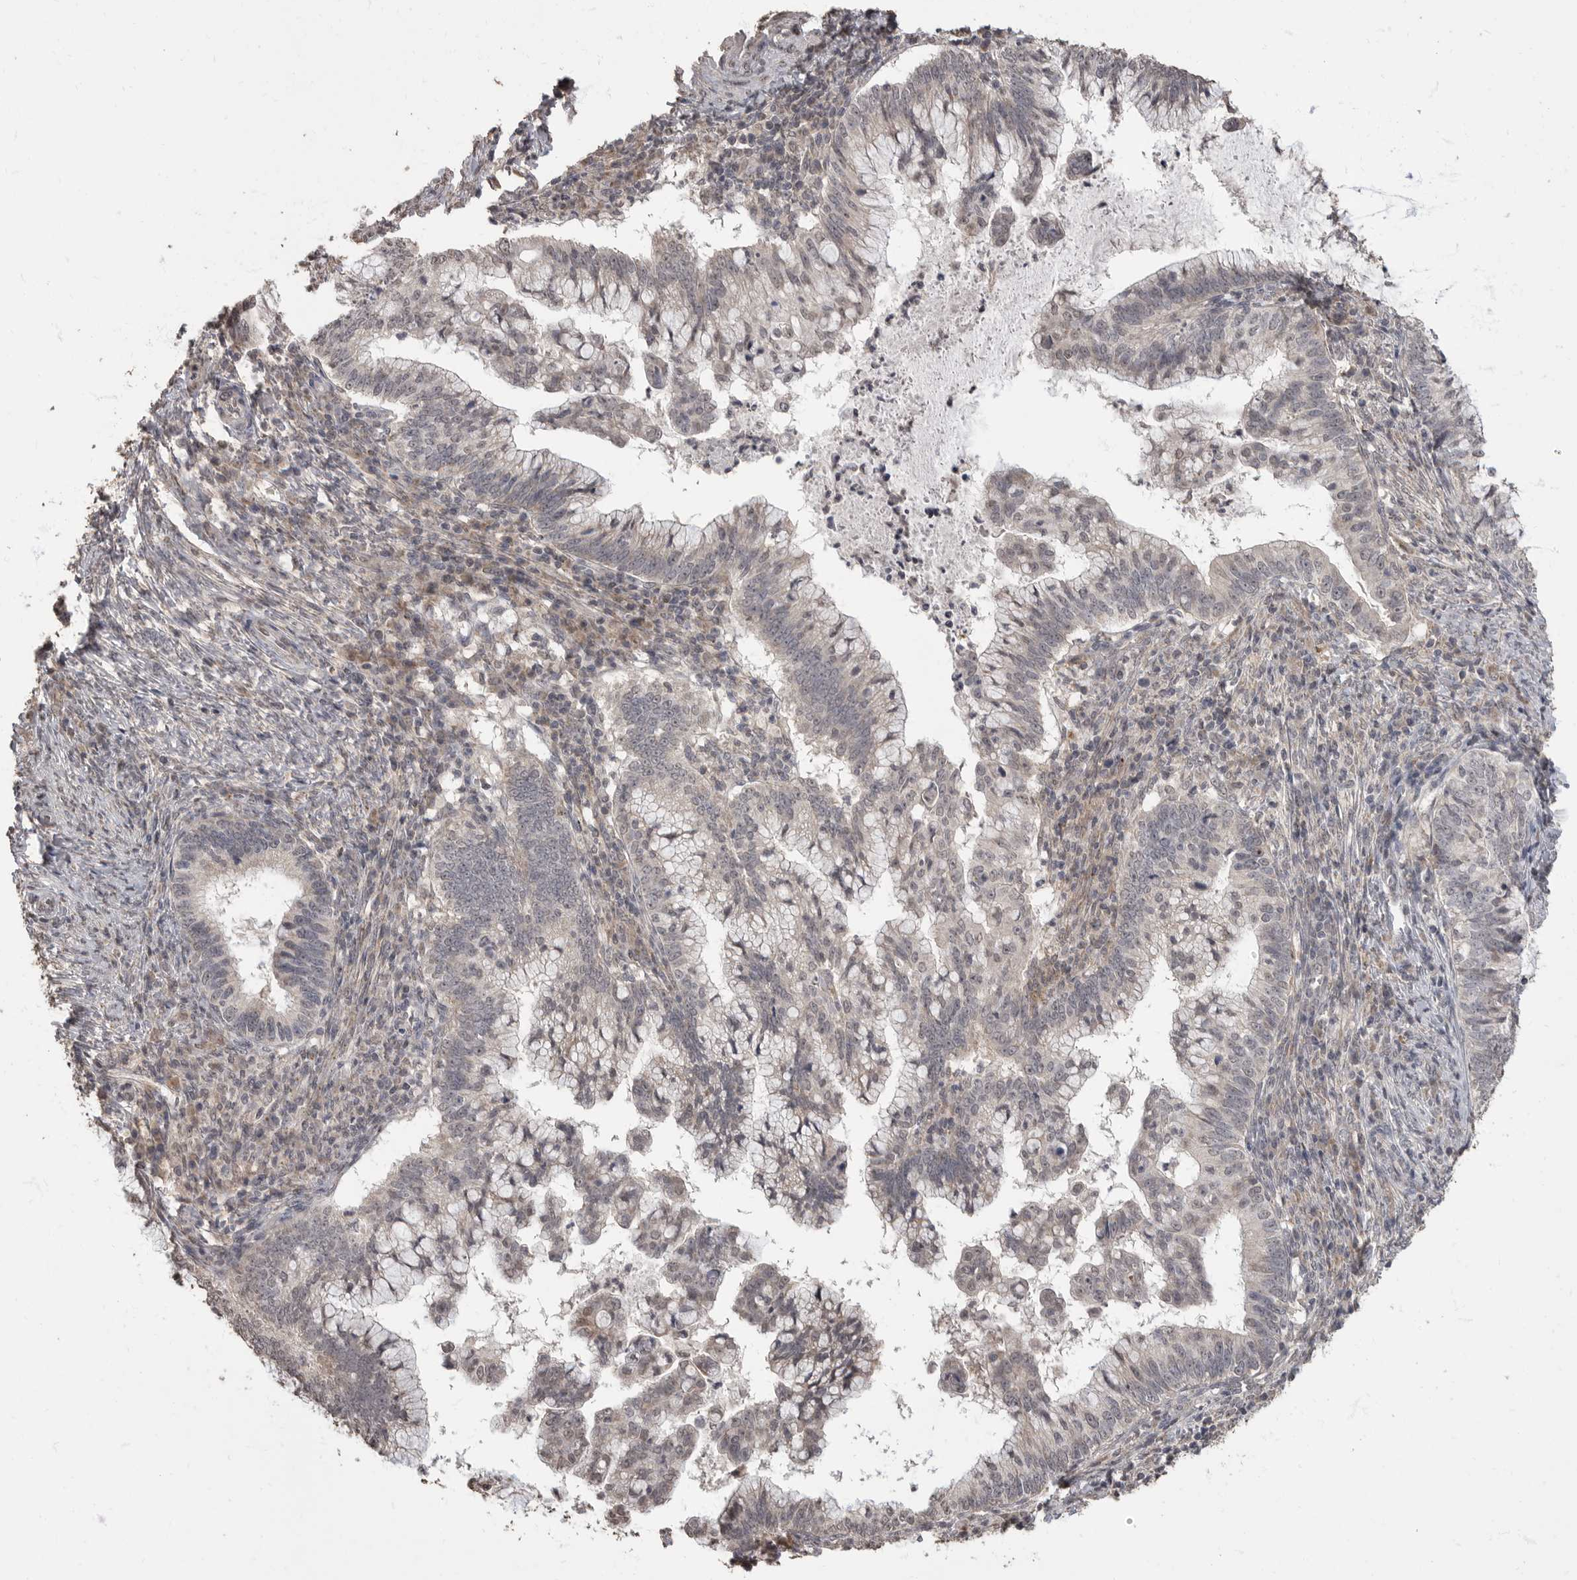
{"staining": {"intensity": "negative", "quantity": "none", "location": "none"}, "tissue": "cervical cancer", "cell_type": "Tumor cells", "image_type": "cancer", "snomed": [{"axis": "morphology", "description": "Adenocarcinoma, NOS"}, {"axis": "topography", "description": "Cervix"}], "caption": "Immunohistochemistry image of adenocarcinoma (cervical) stained for a protein (brown), which shows no expression in tumor cells. (DAB IHC visualized using brightfield microscopy, high magnification).", "gene": "MAFG", "patient": {"sex": "female", "age": 36}}